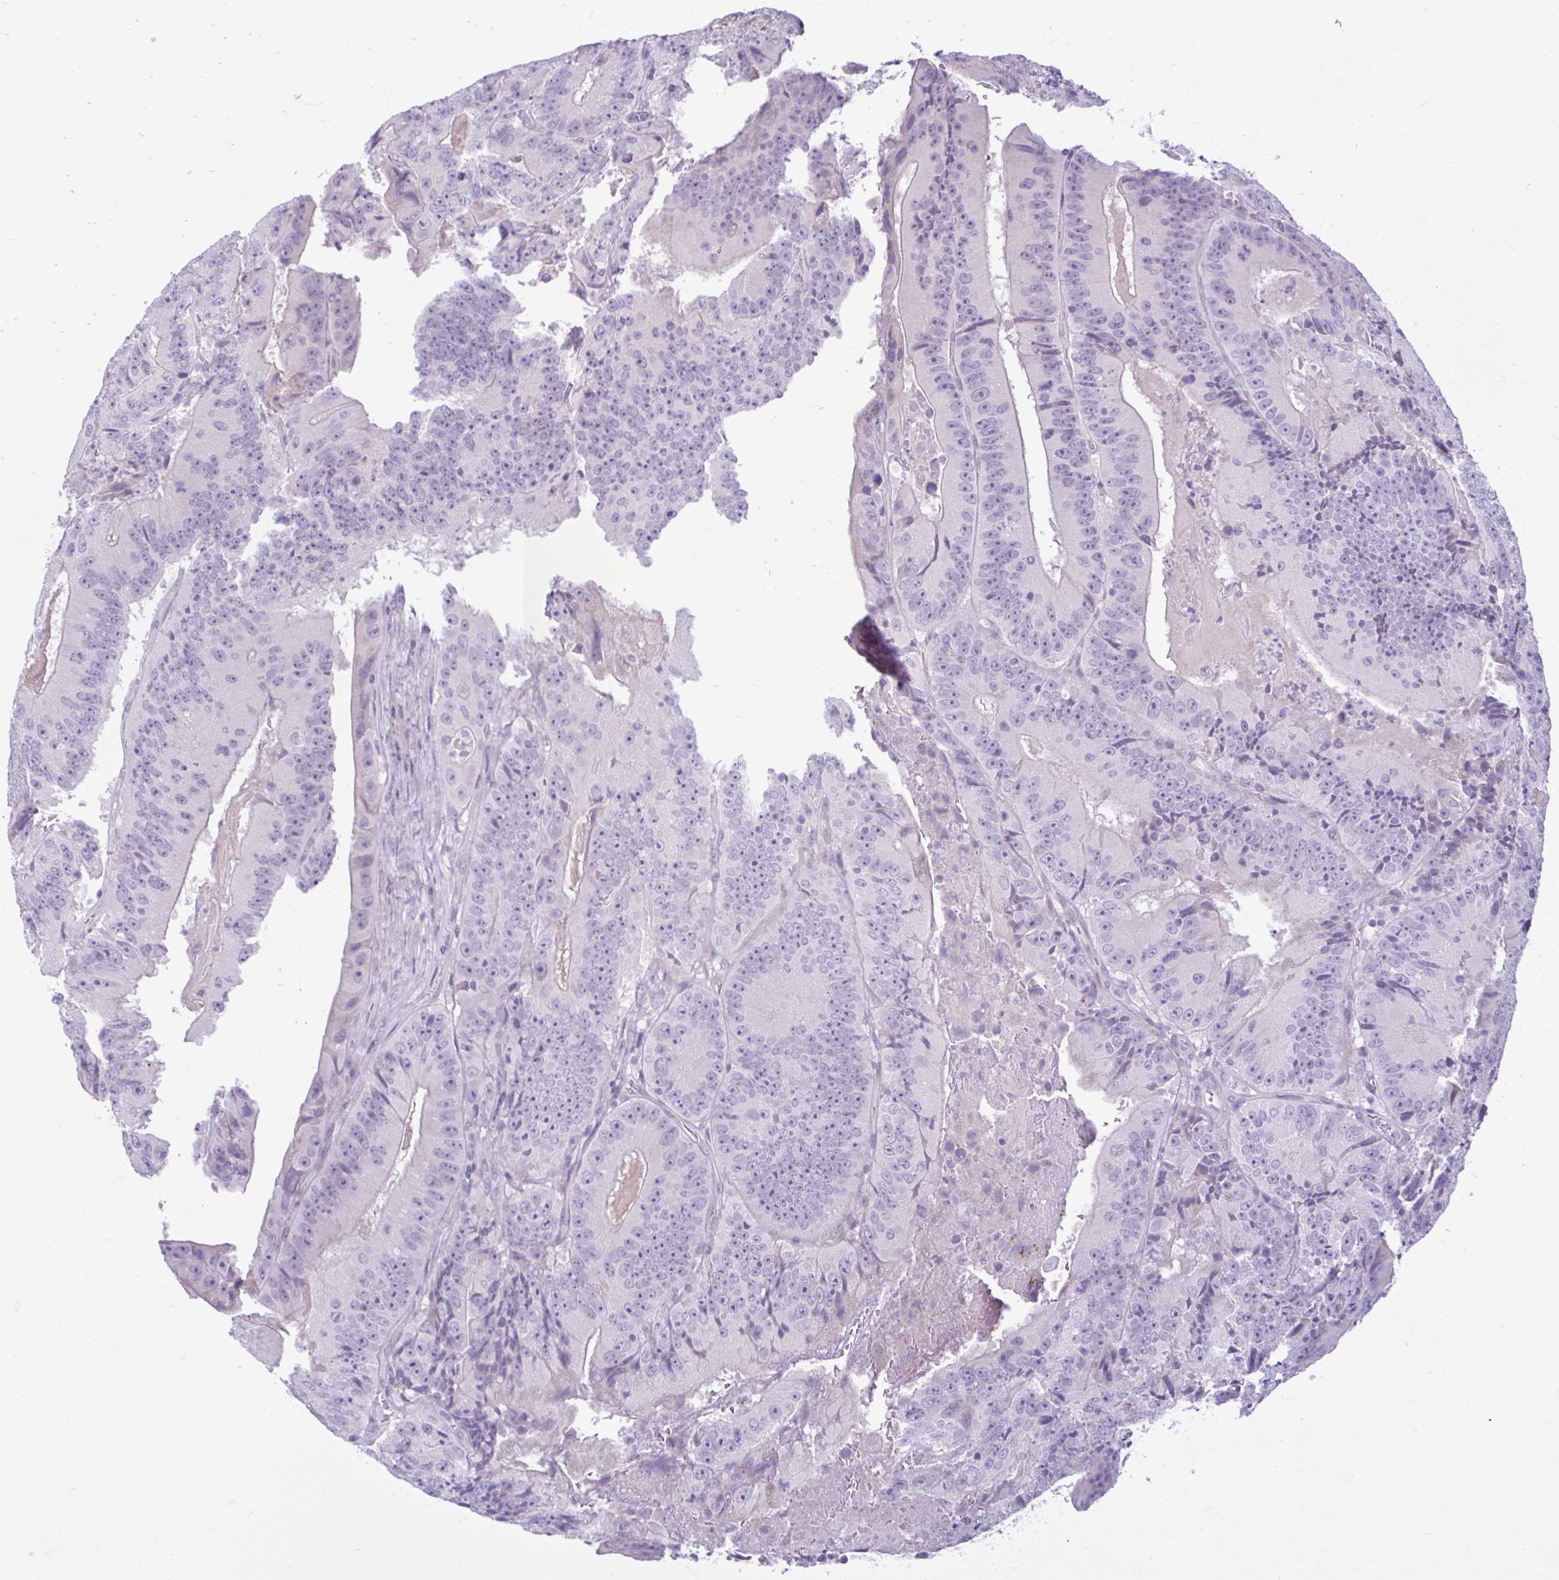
{"staining": {"intensity": "negative", "quantity": "none", "location": "none"}, "tissue": "colorectal cancer", "cell_type": "Tumor cells", "image_type": "cancer", "snomed": [{"axis": "morphology", "description": "Adenocarcinoma, NOS"}, {"axis": "topography", "description": "Colon"}], "caption": "Tumor cells are negative for protein expression in human colorectal cancer.", "gene": "FAM153A", "patient": {"sex": "female", "age": 86}}